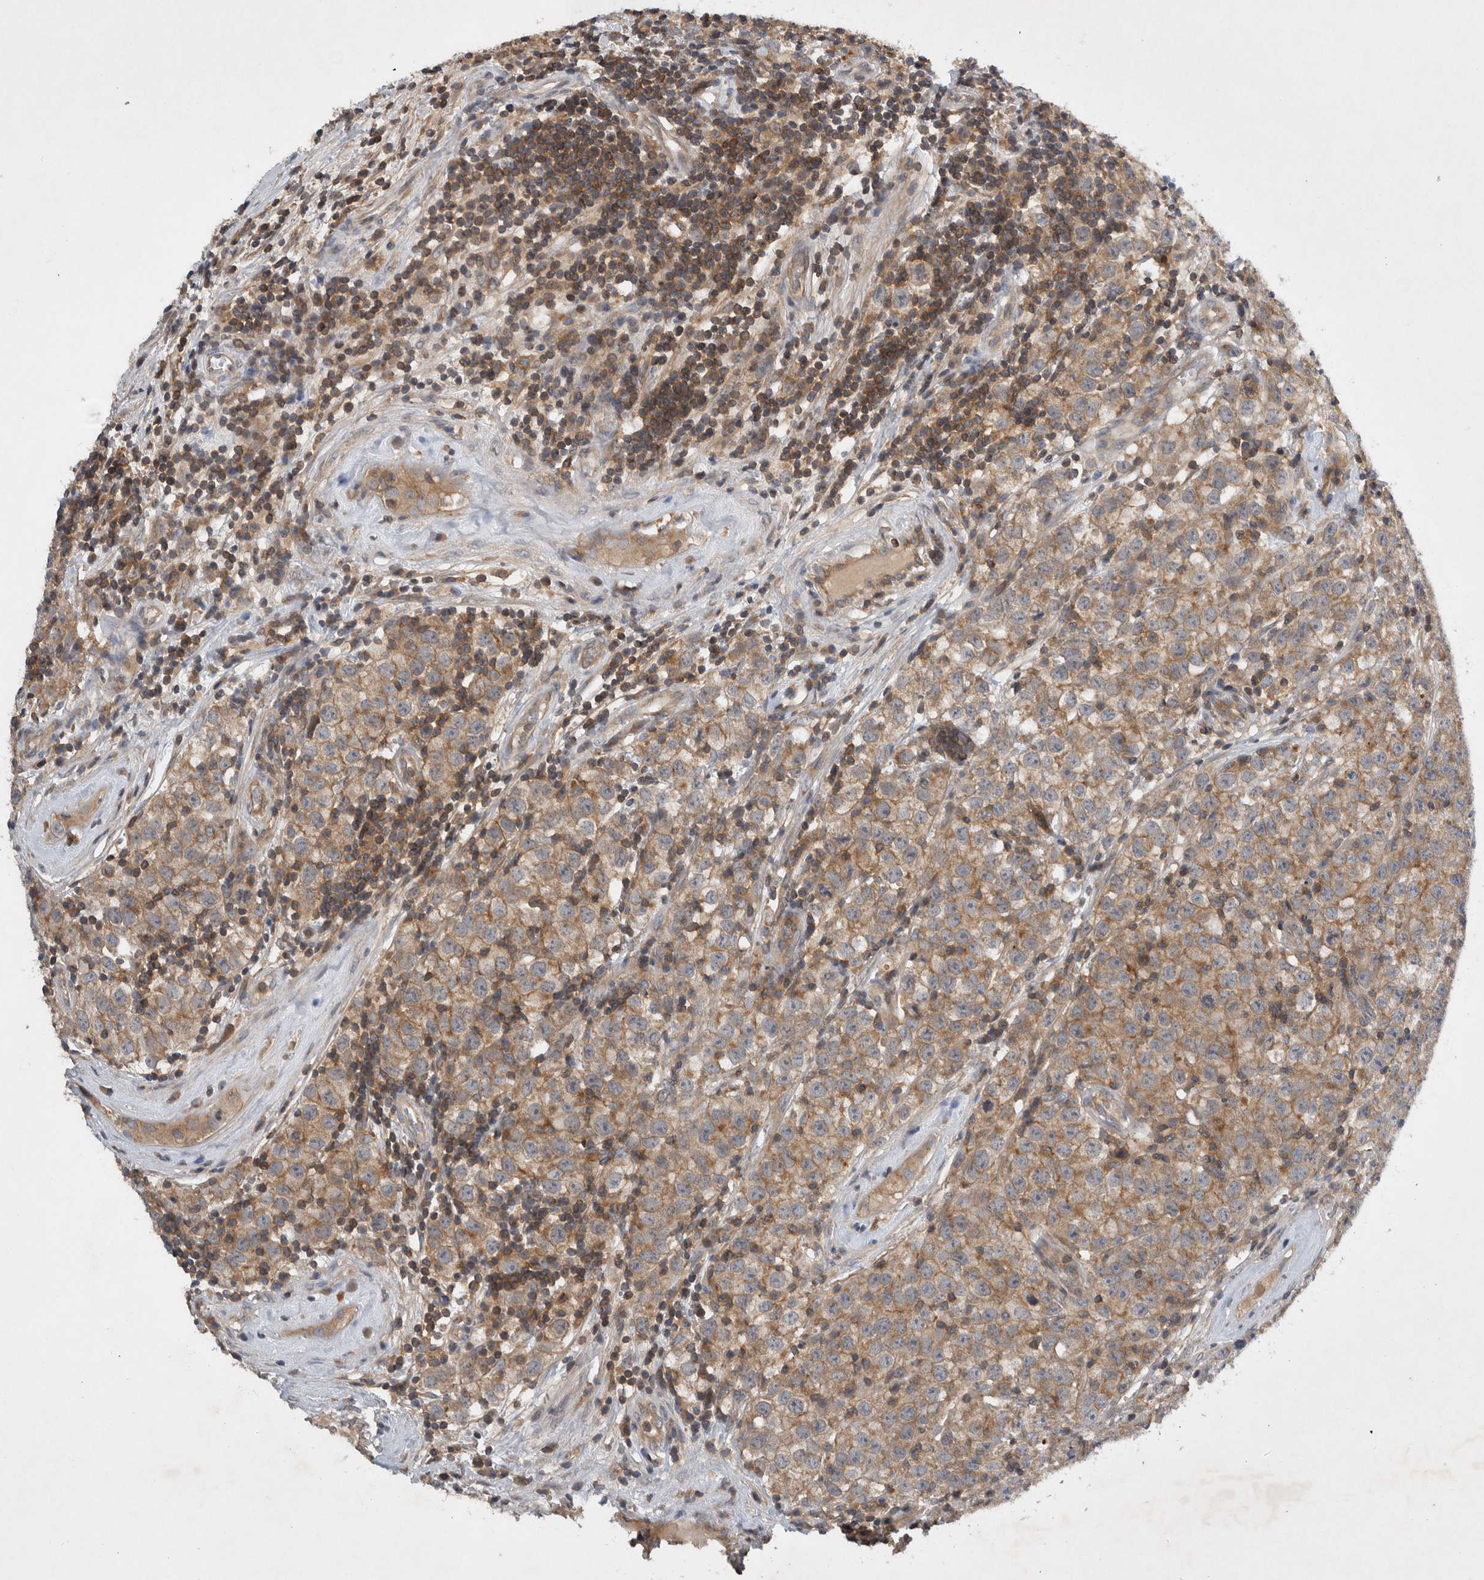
{"staining": {"intensity": "weak", "quantity": ">75%", "location": "cytoplasmic/membranous"}, "tissue": "testis cancer", "cell_type": "Tumor cells", "image_type": "cancer", "snomed": [{"axis": "morphology", "description": "Seminoma, NOS"}, {"axis": "morphology", "description": "Carcinoma, Embryonal, NOS"}, {"axis": "topography", "description": "Testis"}], "caption": "A micrograph showing weak cytoplasmic/membranous positivity in about >75% of tumor cells in testis seminoma, as visualized by brown immunohistochemical staining.", "gene": "SCARA5", "patient": {"sex": "male", "age": 28}}